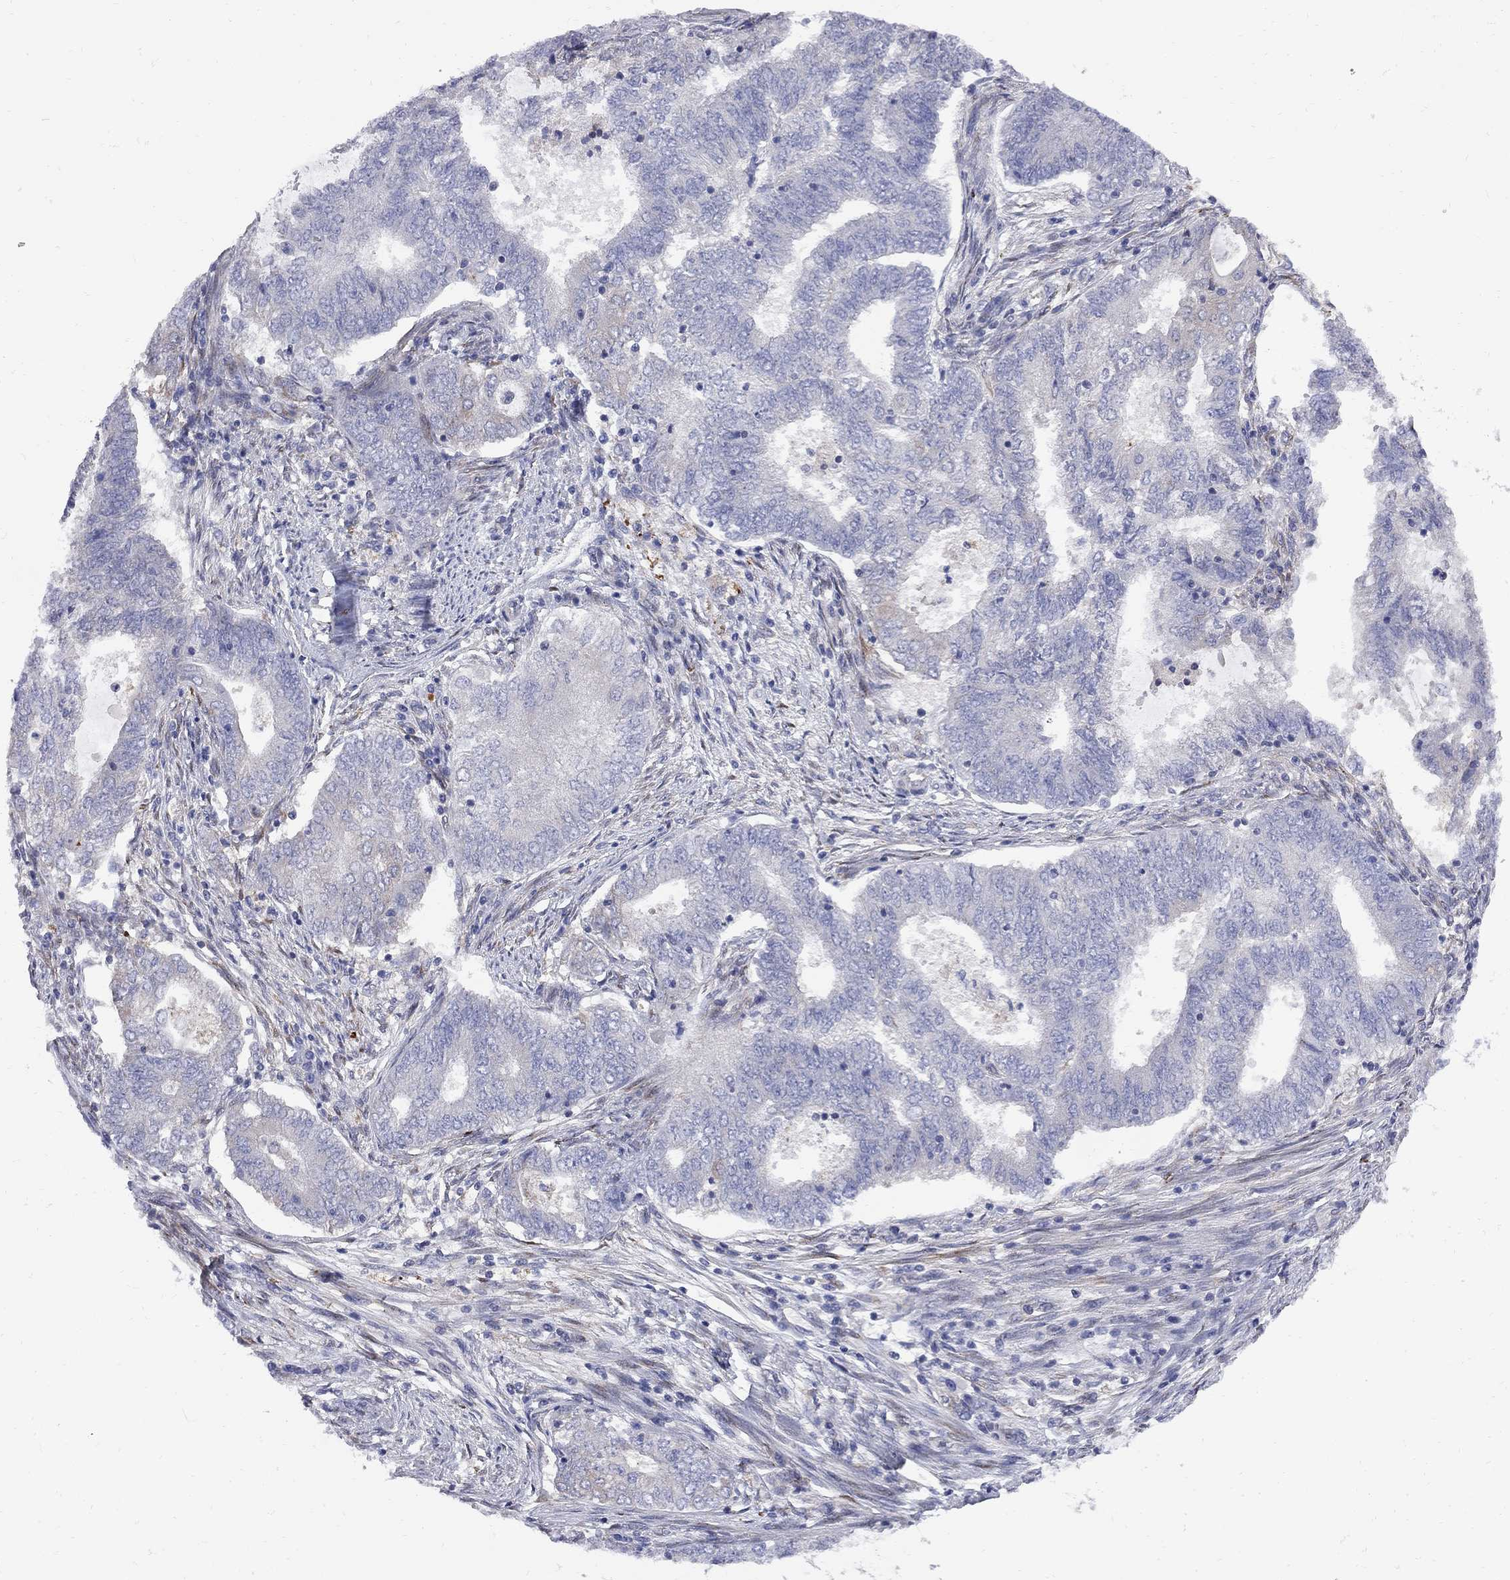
{"staining": {"intensity": "negative", "quantity": "none", "location": "none"}, "tissue": "endometrial cancer", "cell_type": "Tumor cells", "image_type": "cancer", "snomed": [{"axis": "morphology", "description": "Adenocarcinoma, NOS"}, {"axis": "topography", "description": "Endometrium"}], "caption": "Tumor cells are negative for brown protein staining in adenocarcinoma (endometrial).", "gene": "MTHFR", "patient": {"sex": "female", "age": 62}}